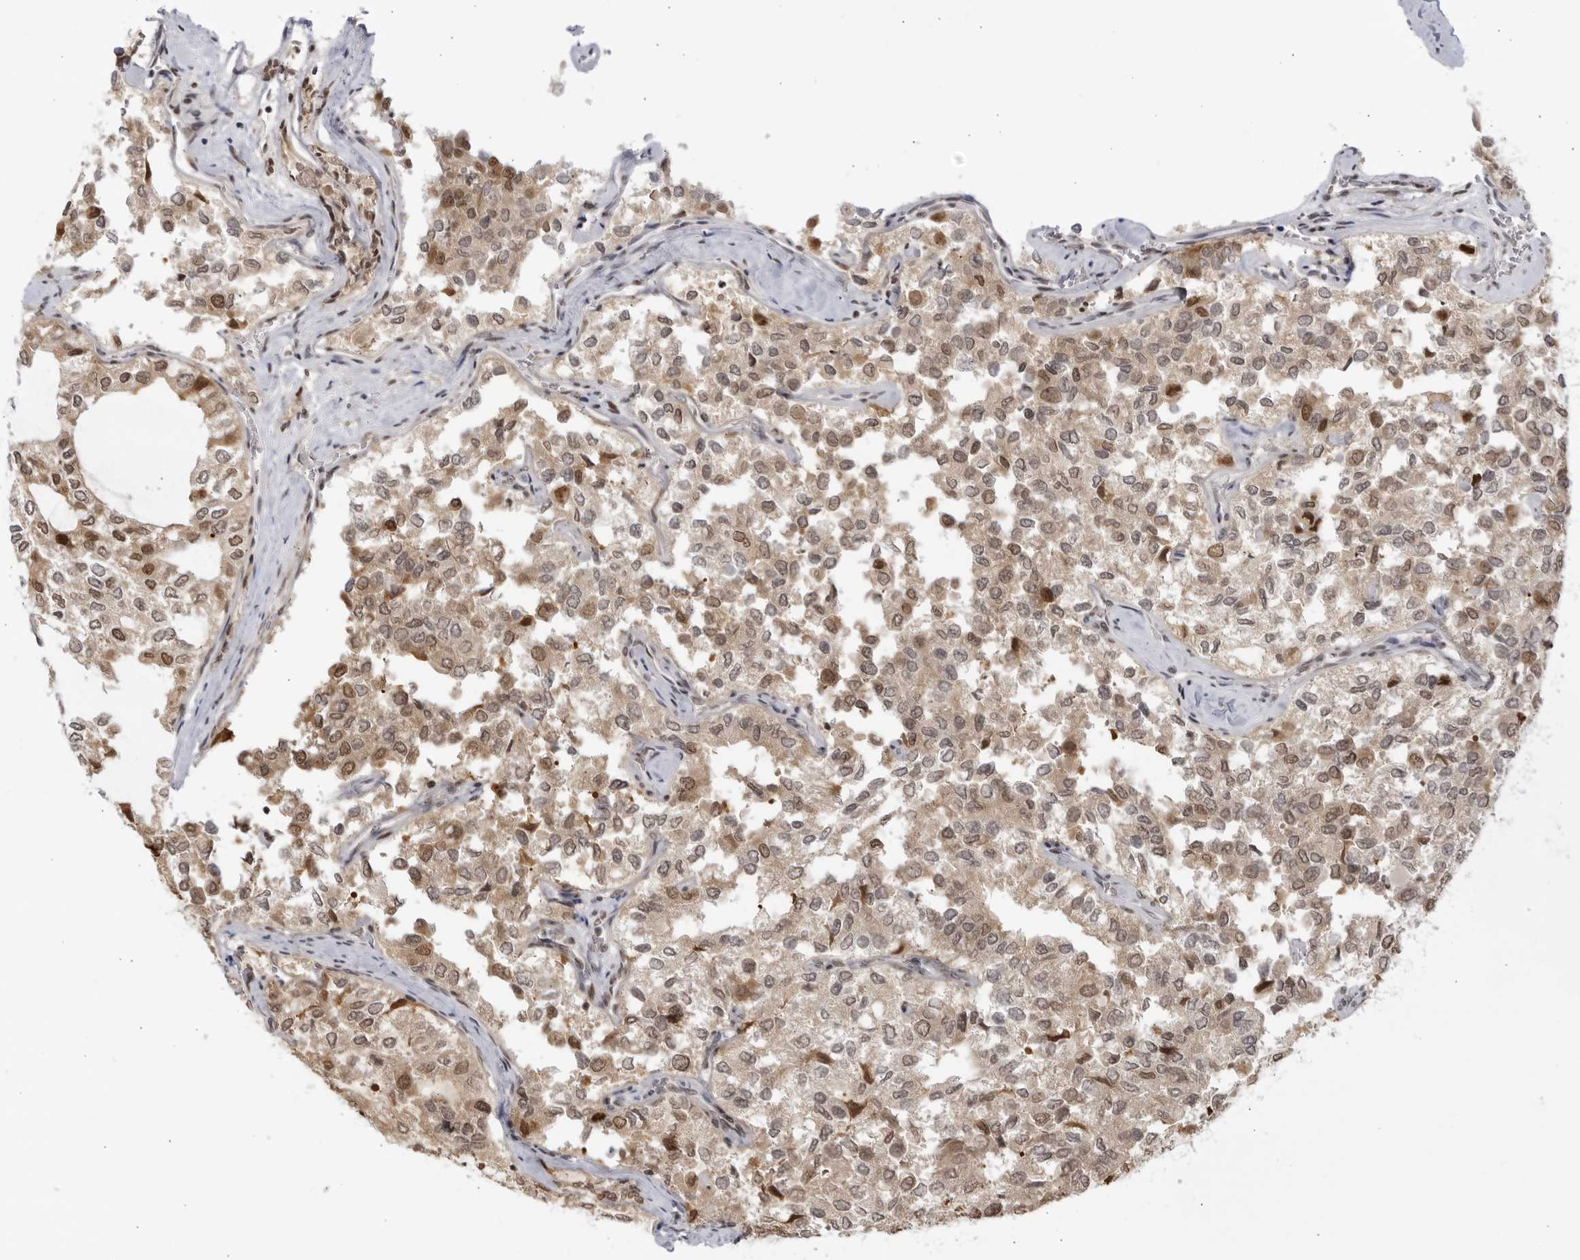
{"staining": {"intensity": "moderate", "quantity": ">75%", "location": "cytoplasmic/membranous,nuclear"}, "tissue": "thyroid cancer", "cell_type": "Tumor cells", "image_type": "cancer", "snomed": [{"axis": "morphology", "description": "Follicular adenoma carcinoma, NOS"}, {"axis": "topography", "description": "Thyroid gland"}], "caption": "Protein expression analysis of human thyroid cancer reveals moderate cytoplasmic/membranous and nuclear expression in approximately >75% of tumor cells.", "gene": "RASGEF1C", "patient": {"sex": "male", "age": 75}}